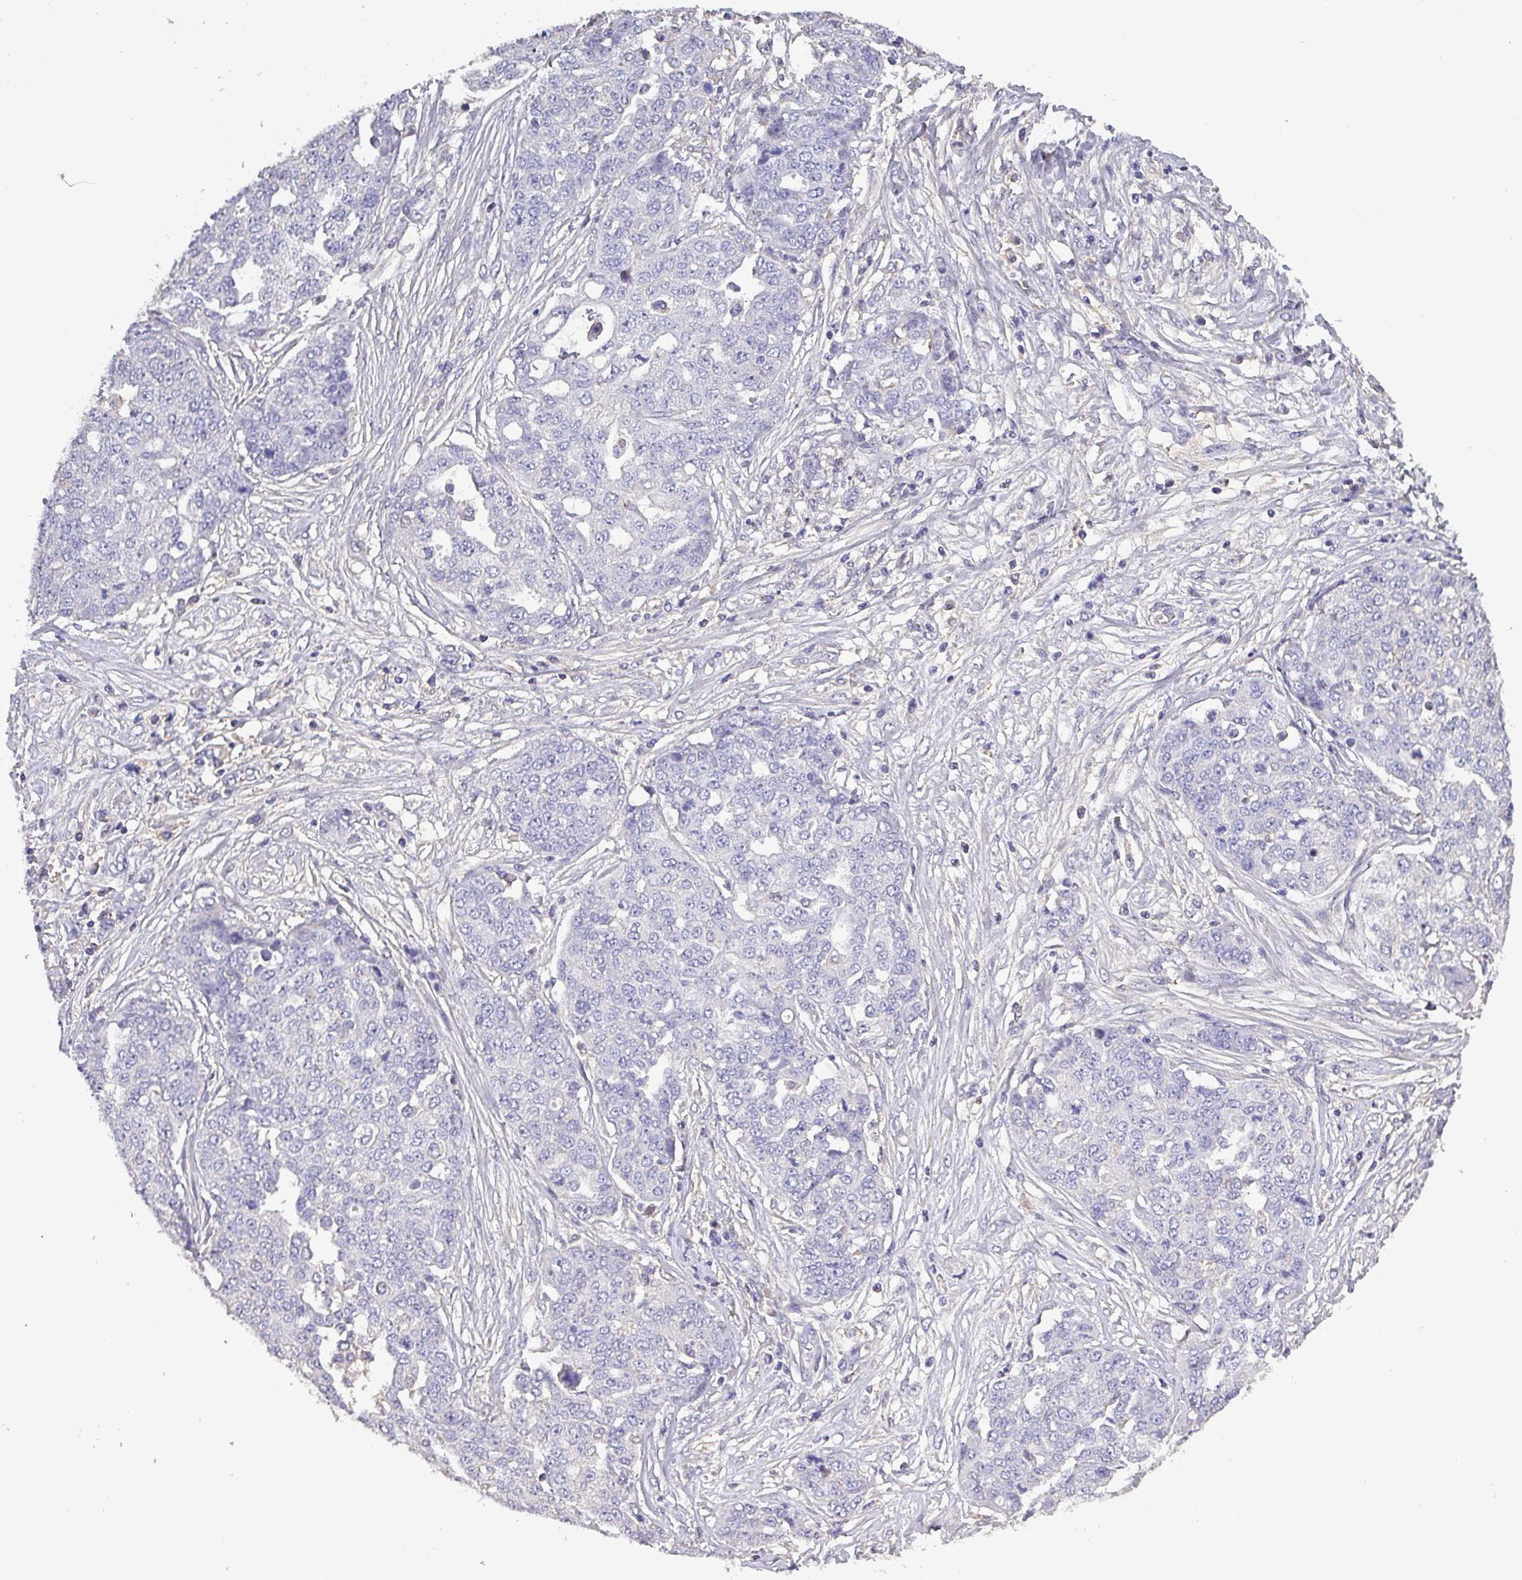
{"staining": {"intensity": "negative", "quantity": "none", "location": "none"}, "tissue": "ovarian cancer", "cell_type": "Tumor cells", "image_type": "cancer", "snomed": [{"axis": "morphology", "description": "Cystadenocarcinoma, serous, NOS"}, {"axis": "topography", "description": "Soft tissue"}, {"axis": "topography", "description": "Ovary"}], "caption": "IHC of human serous cystadenocarcinoma (ovarian) reveals no staining in tumor cells.", "gene": "HTRA4", "patient": {"sex": "female", "age": 57}}